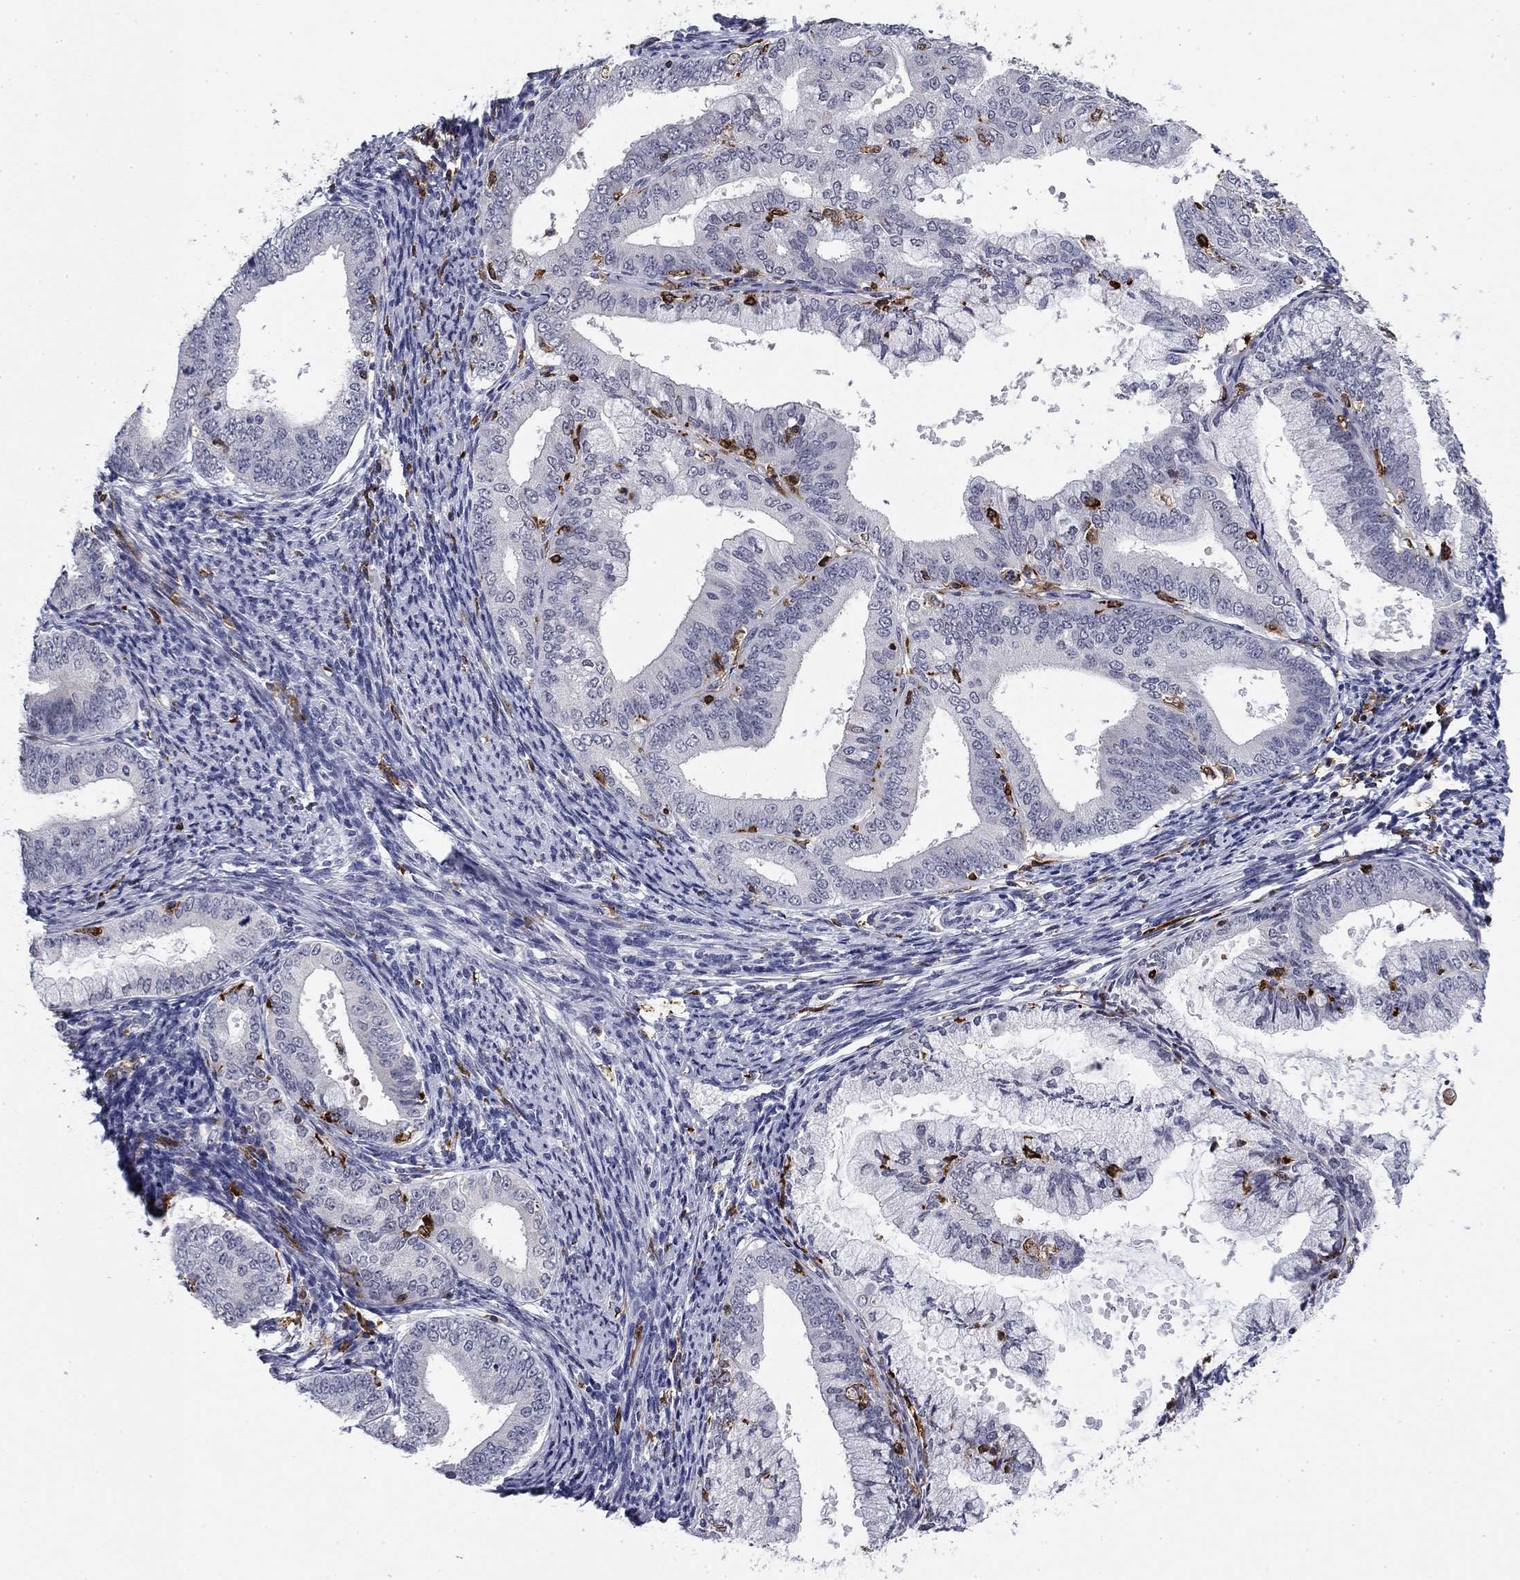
{"staining": {"intensity": "negative", "quantity": "none", "location": "none"}, "tissue": "endometrial cancer", "cell_type": "Tumor cells", "image_type": "cancer", "snomed": [{"axis": "morphology", "description": "Adenocarcinoma, NOS"}, {"axis": "topography", "description": "Endometrium"}], "caption": "Tumor cells are negative for protein expression in human endometrial cancer.", "gene": "PLCB2", "patient": {"sex": "female", "age": 63}}